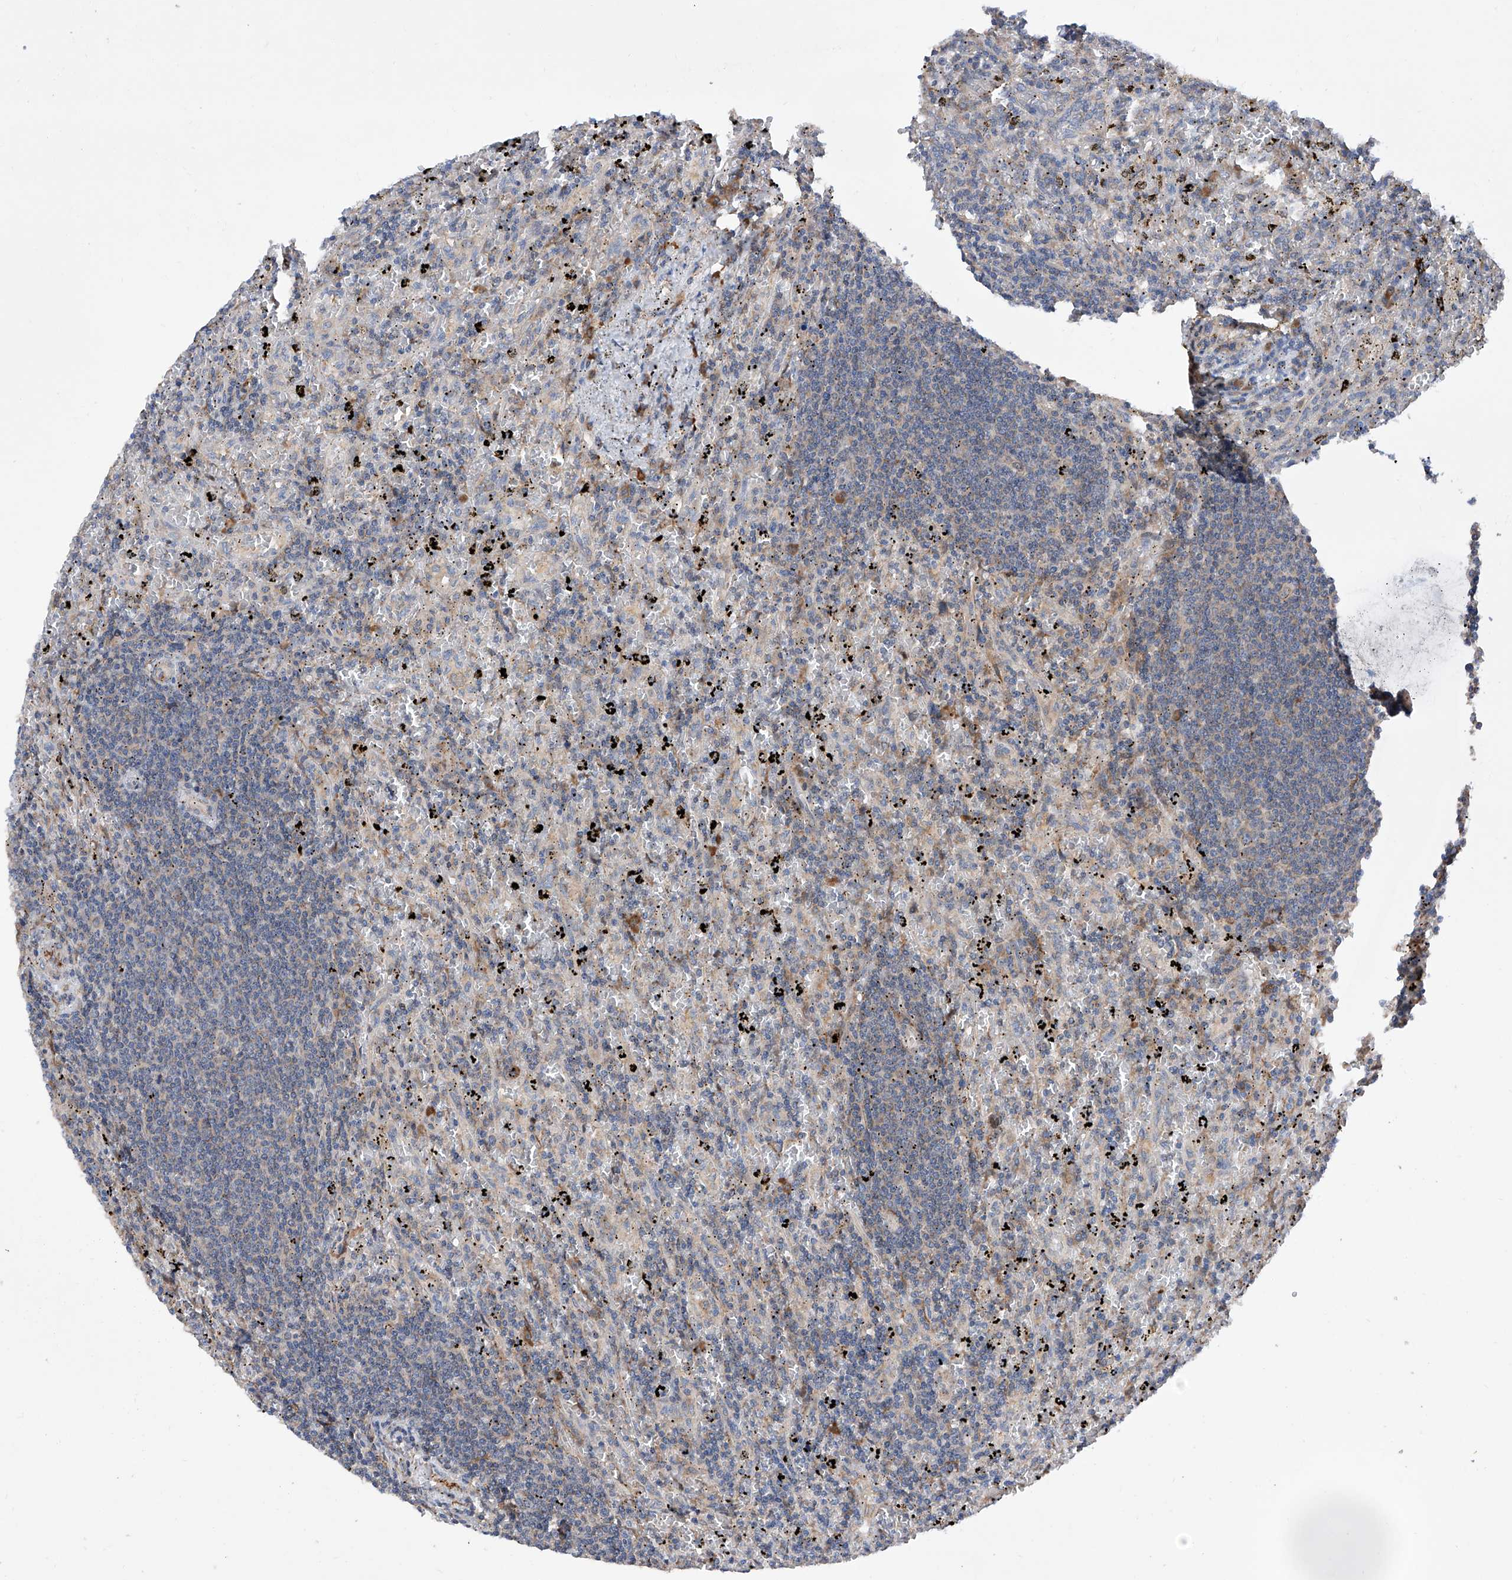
{"staining": {"intensity": "negative", "quantity": "none", "location": "none"}, "tissue": "lymphoma", "cell_type": "Tumor cells", "image_type": "cancer", "snomed": [{"axis": "morphology", "description": "Malignant lymphoma, non-Hodgkin's type, Low grade"}, {"axis": "topography", "description": "Spleen"}], "caption": "Protein analysis of malignant lymphoma, non-Hodgkin's type (low-grade) displays no significant expression in tumor cells.", "gene": "INPP5B", "patient": {"sex": "male", "age": 76}}